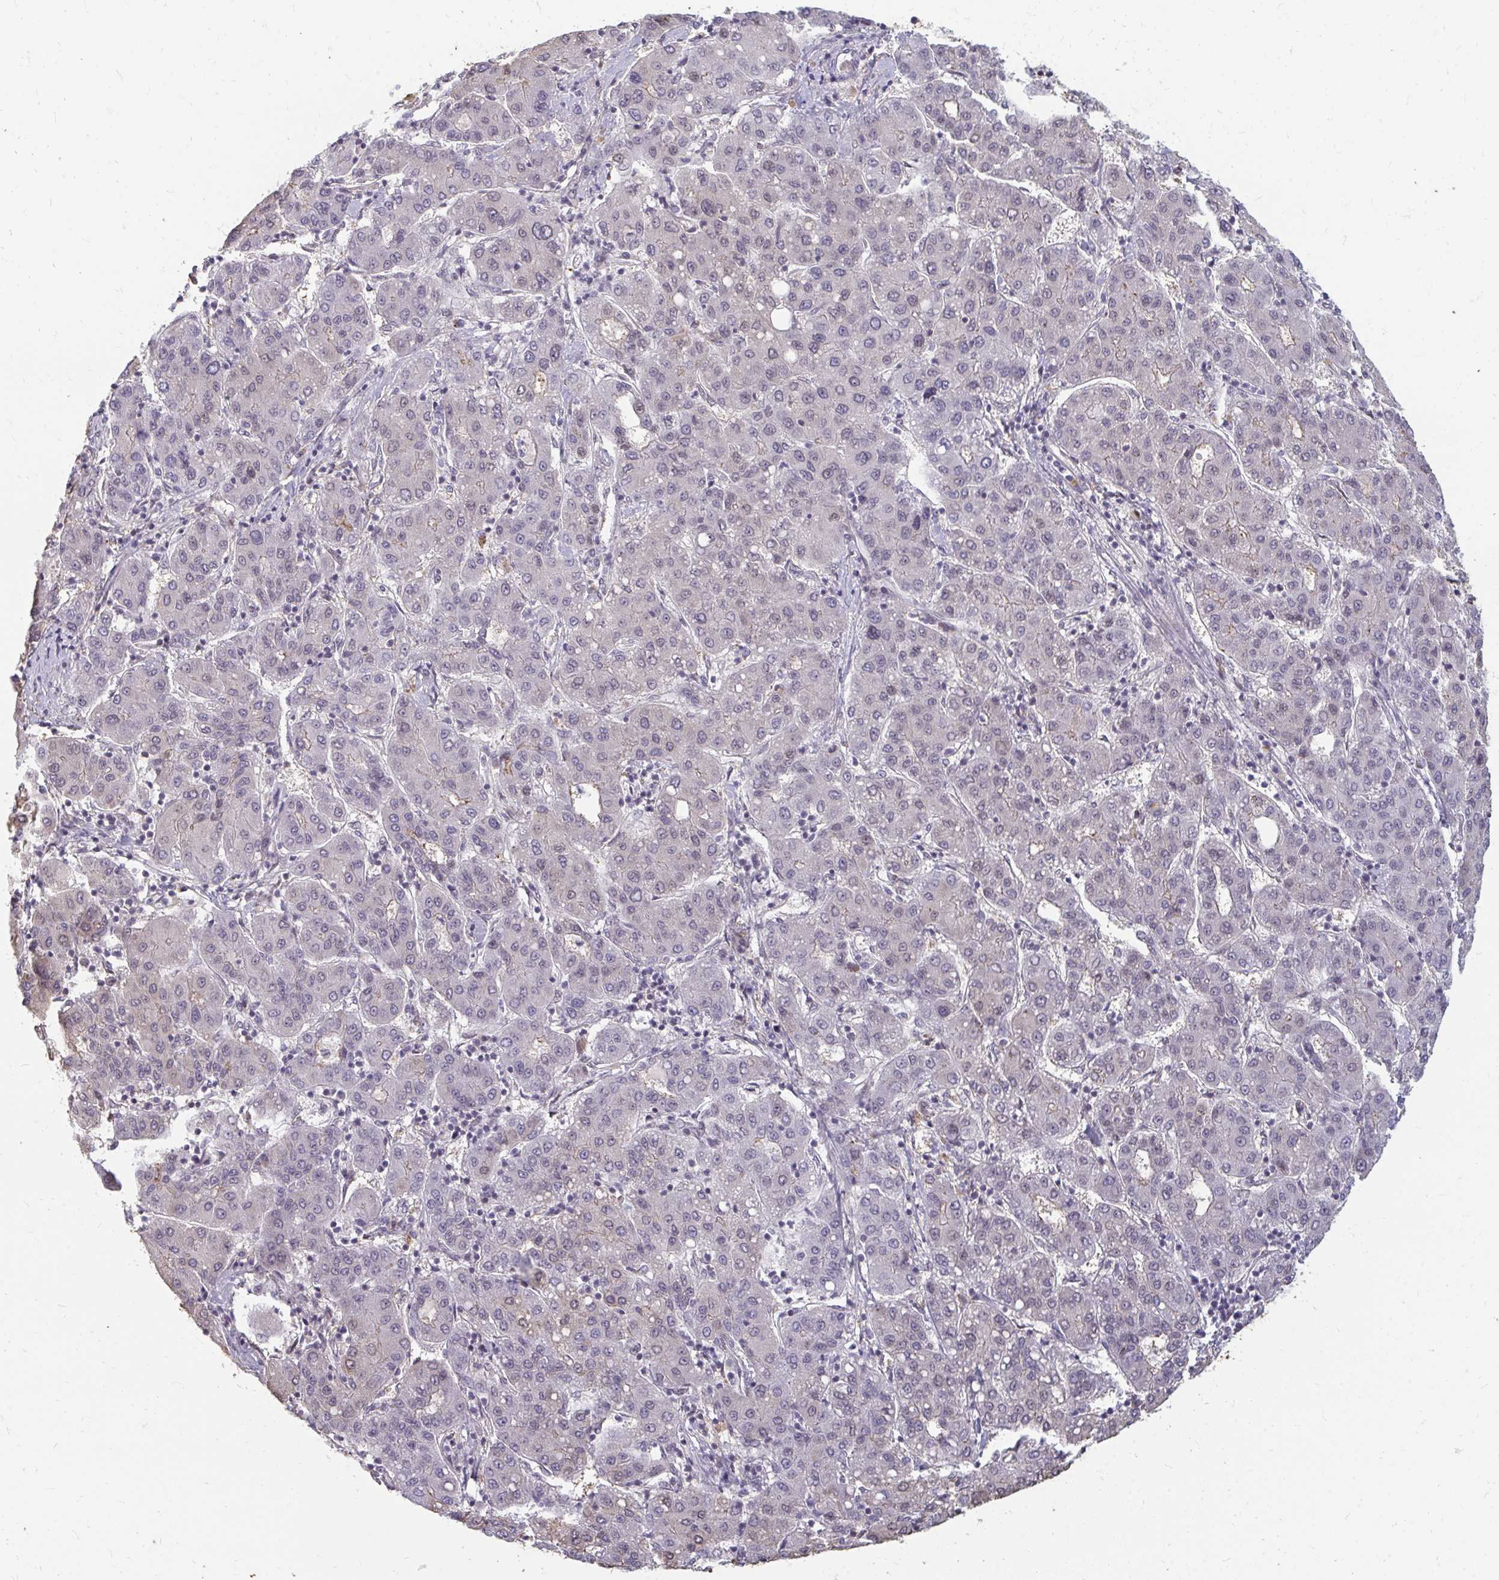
{"staining": {"intensity": "negative", "quantity": "none", "location": "none"}, "tissue": "liver cancer", "cell_type": "Tumor cells", "image_type": "cancer", "snomed": [{"axis": "morphology", "description": "Carcinoma, Hepatocellular, NOS"}, {"axis": "topography", "description": "Liver"}], "caption": "This is an immunohistochemistry (IHC) histopathology image of liver hepatocellular carcinoma. There is no expression in tumor cells.", "gene": "GPC5", "patient": {"sex": "male", "age": 65}}